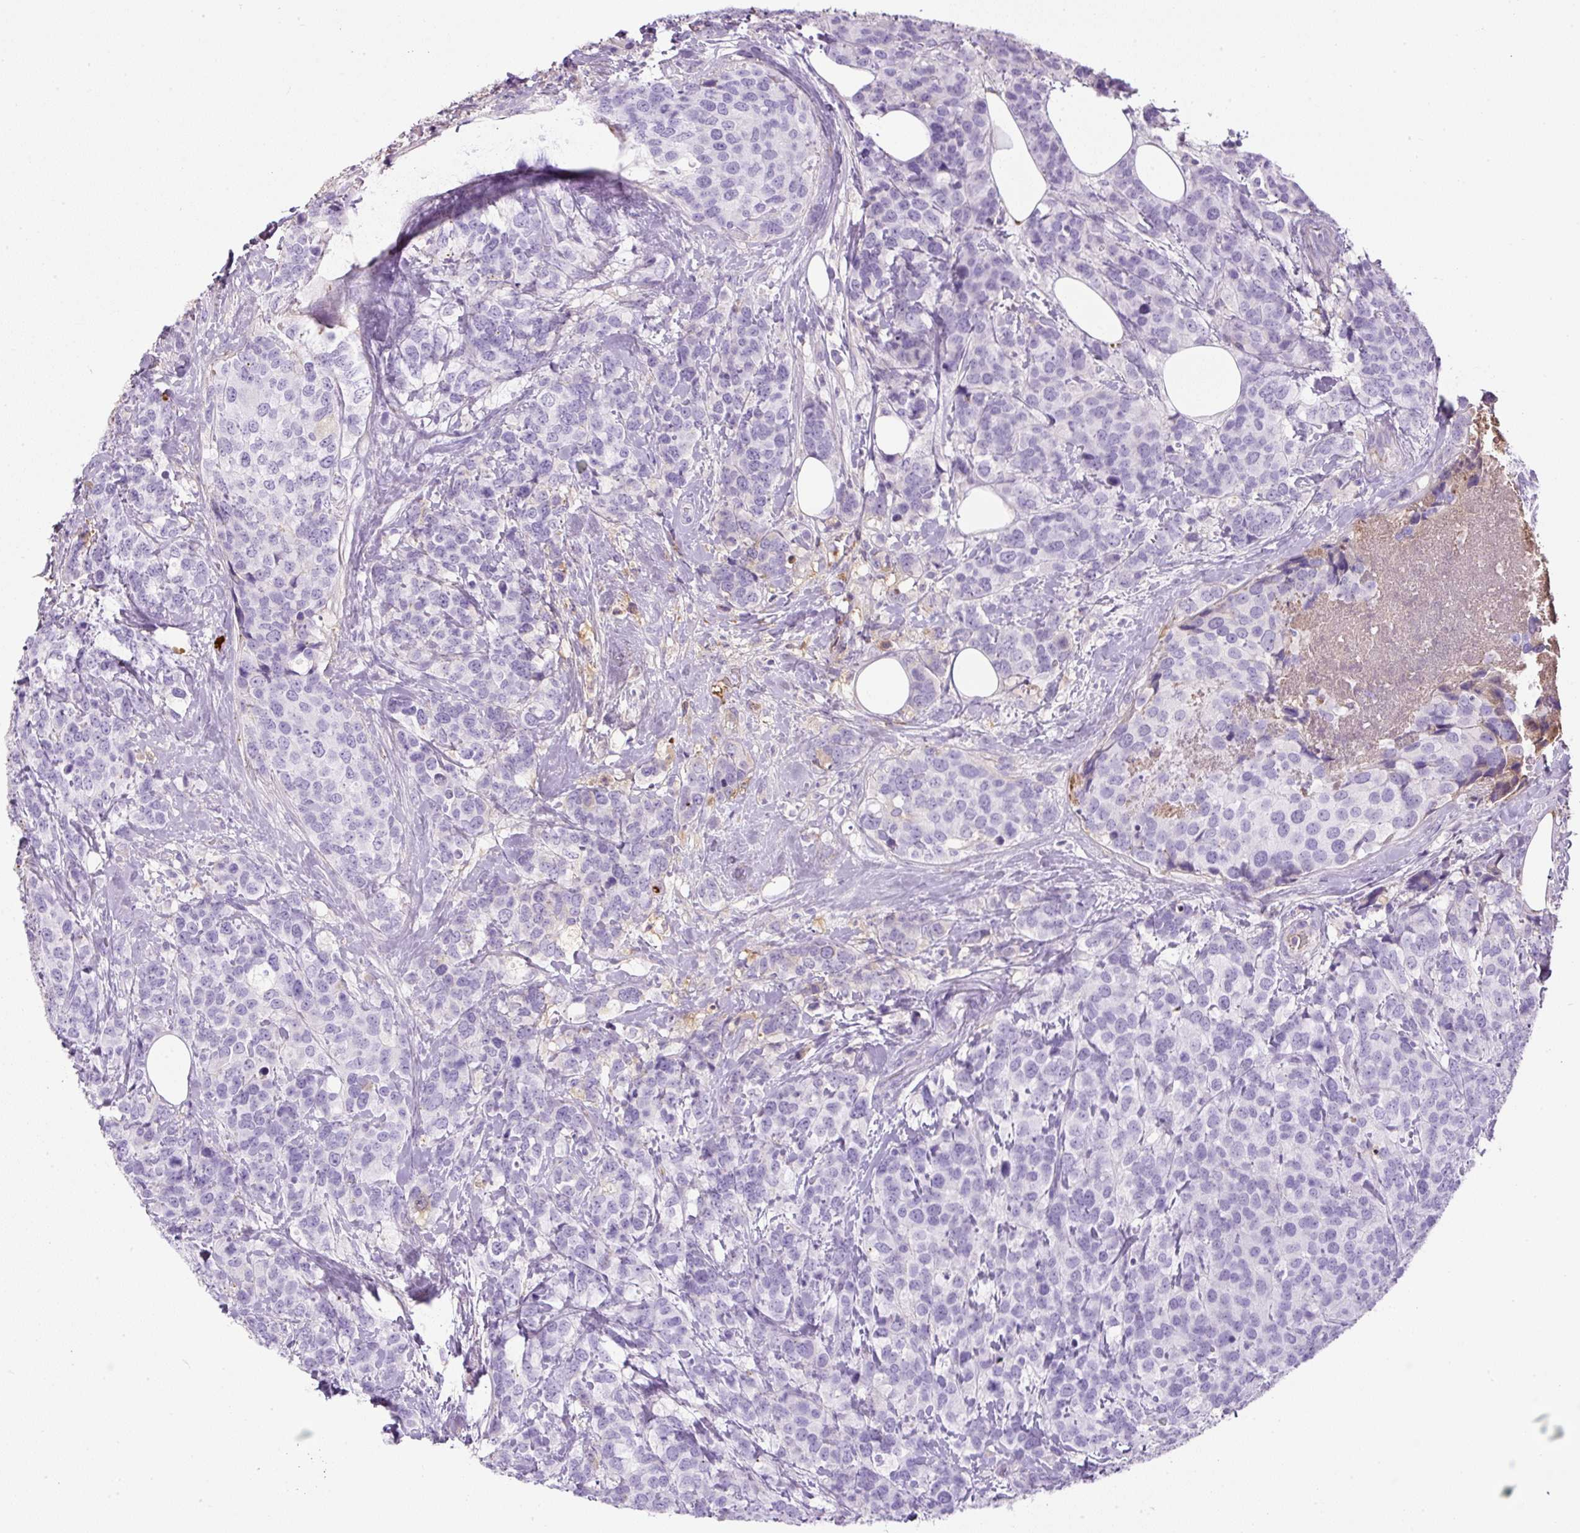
{"staining": {"intensity": "negative", "quantity": "none", "location": "none"}, "tissue": "breast cancer", "cell_type": "Tumor cells", "image_type": "cancer", "snomed": [{"axis": "morphology", "description": "Lobular carcinoma"}, {"axis": "topography", "description": "Breast"}], "caption": "Immunohistochemistry of breast cancer (lobular carcinoma) demonstrates no staining in tumor cells.", "gene": "APOA1", "patient": {"sex": "female", "age": 59}}